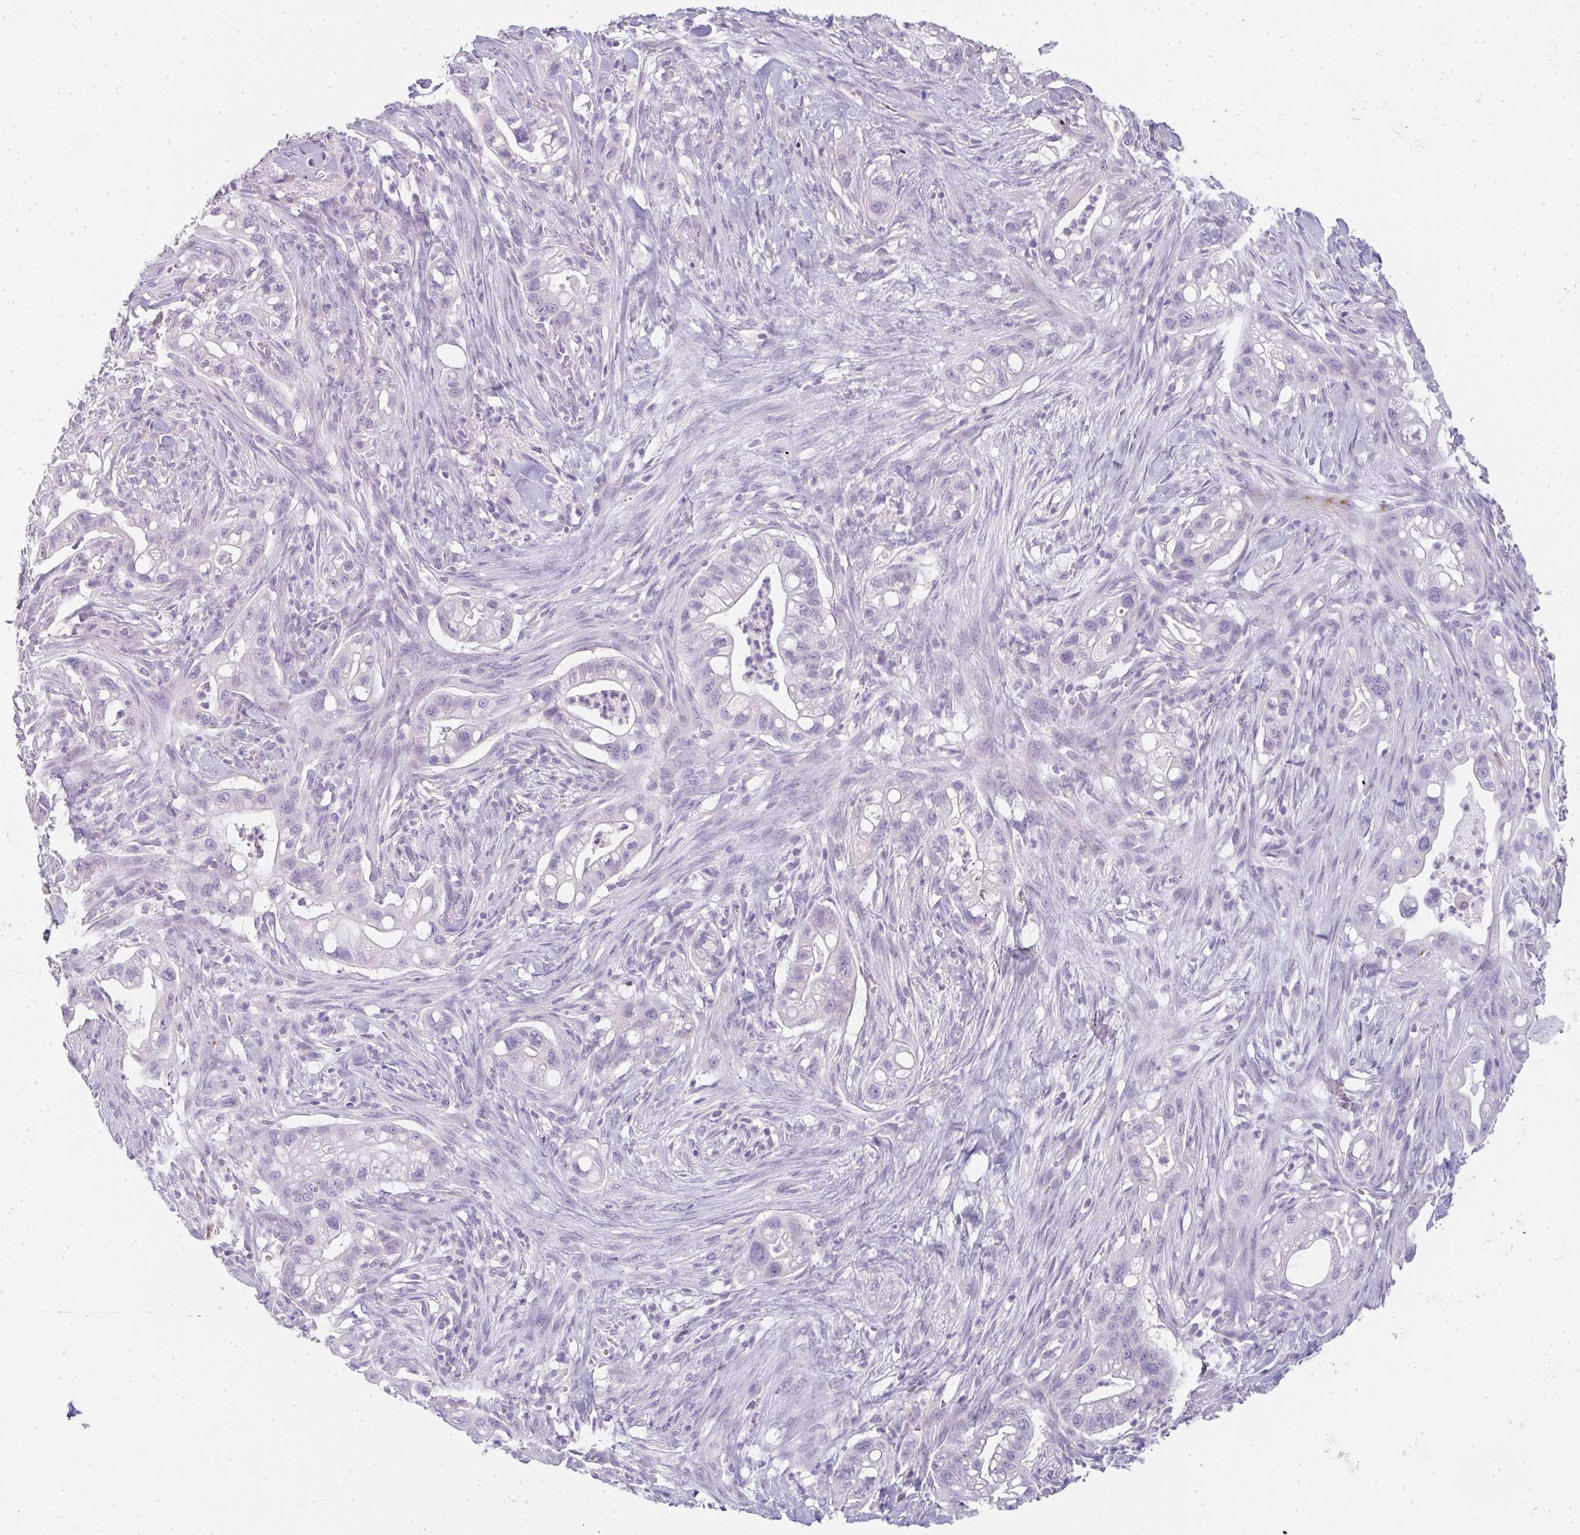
{"staining": {"intensity": "negative", "quantity": "none", "location": "none"}, "tissue": "pancreatic cancer", "cell_type": "Tumor cells", "image_type": "cancer", "snomed": [{"axis": "morphology", "description": "Adenocarcinoma, NOS"}, {"axis": "topography", "description": "Pancreas"}], "caption": "This image is of pancreatic adenocarcinoma stained with IHC to label a protein in brown with the nuclei are counter-stained blue. There is no expression in tumor cells.", "gene": "LPAR4", "patient": {"sex": "male", "age": 44}}